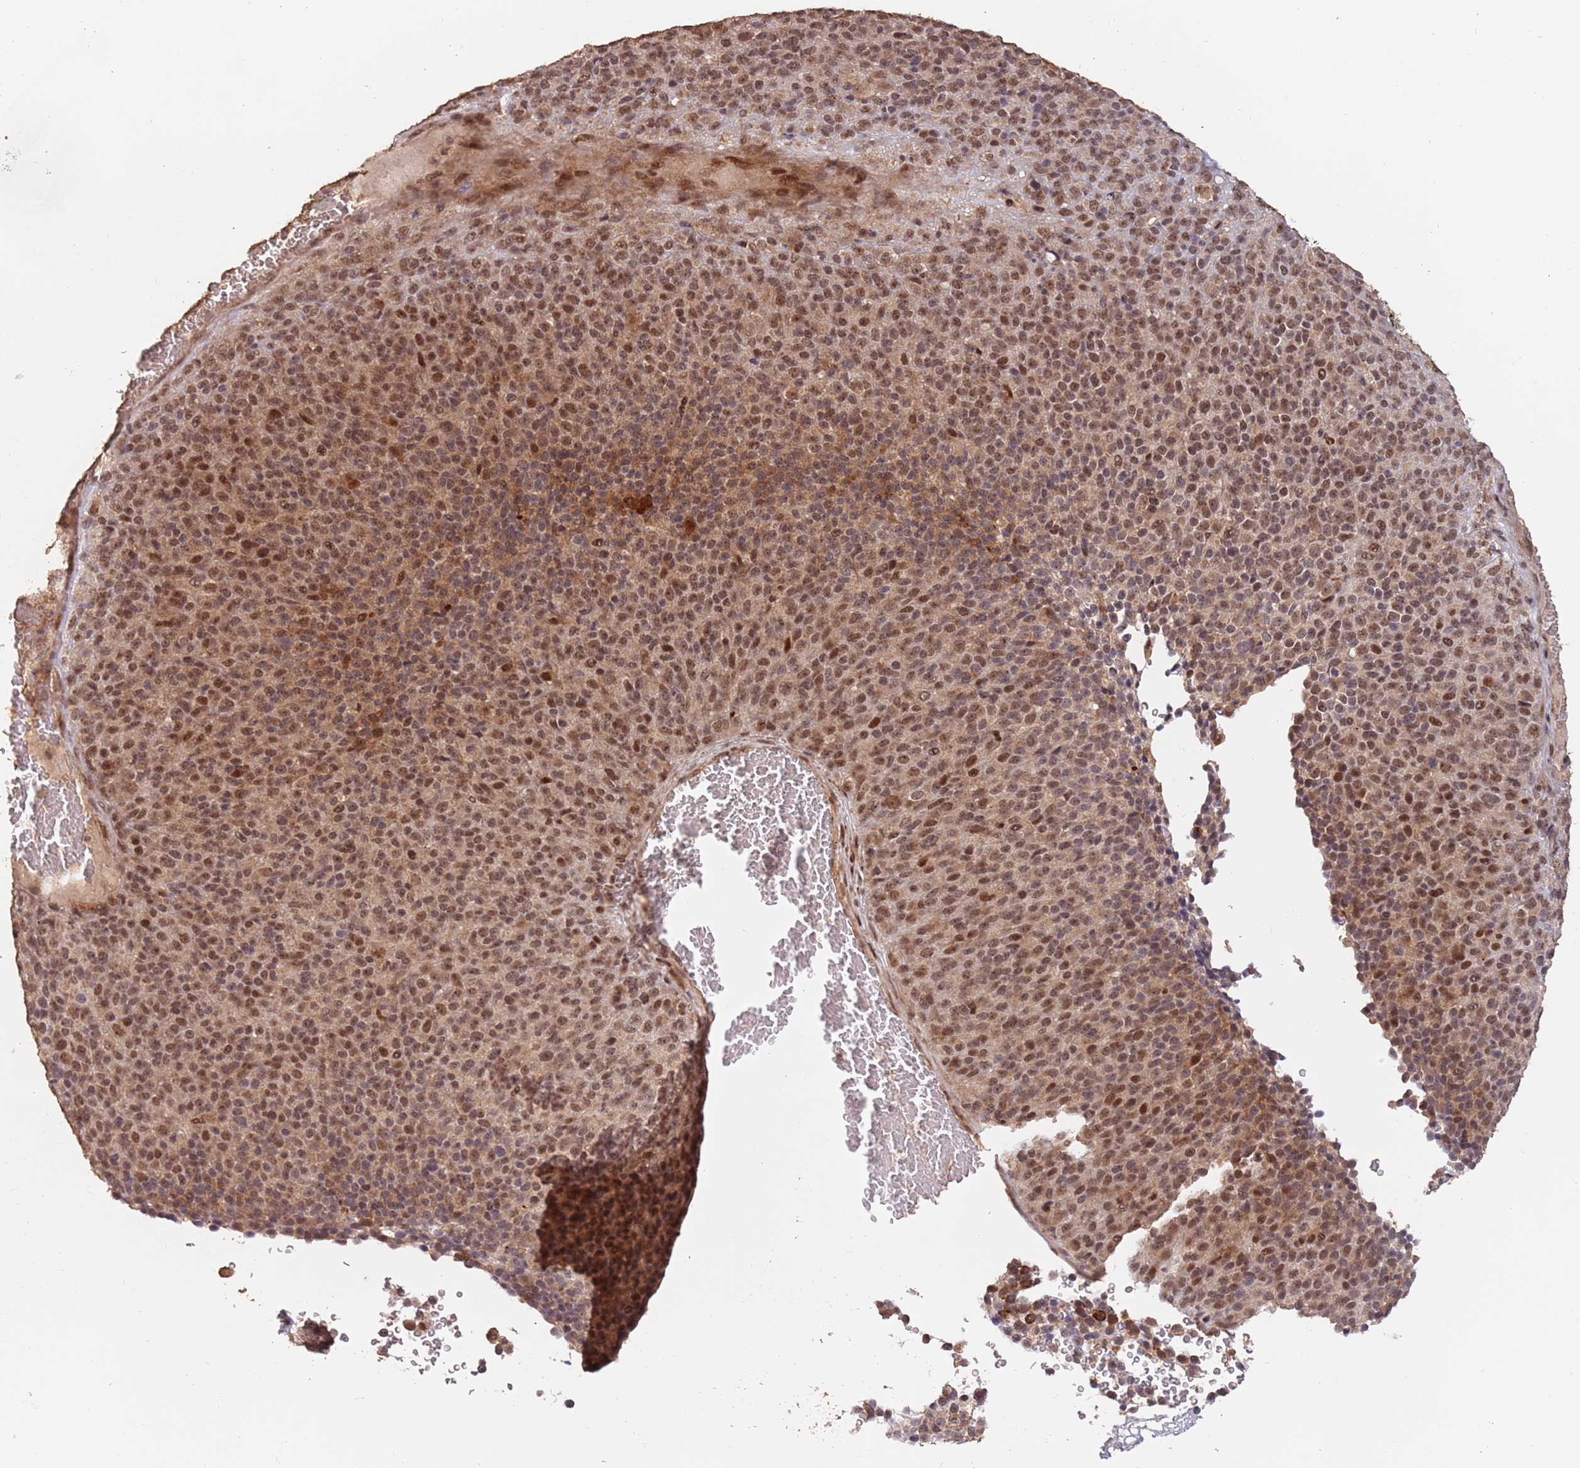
{"staining": {"intensity": "moderate", "quantity": ">75%", "location": "cytoplasmic/membranous,nuclear"}, "tissue": "melanoma", "cell_type": "Tumor cells", "image_type": "cancer", "snomed": [{"axis": "morphology", "description": "Malignant melanoma, Metastatic site"}, {"axis": "topography", "description": "Brain"}], "caption": "This image displays melanoma stained with immunohistochemistry (IHC) to label a protein in brown. The cytoplasmic/membranous and nuclear of tumor cells show moderate positivity for the protein. Nuclei are counter-stained blue.", "gene": "RFXANK", "patient": {"sex": "female", "age": 56}}